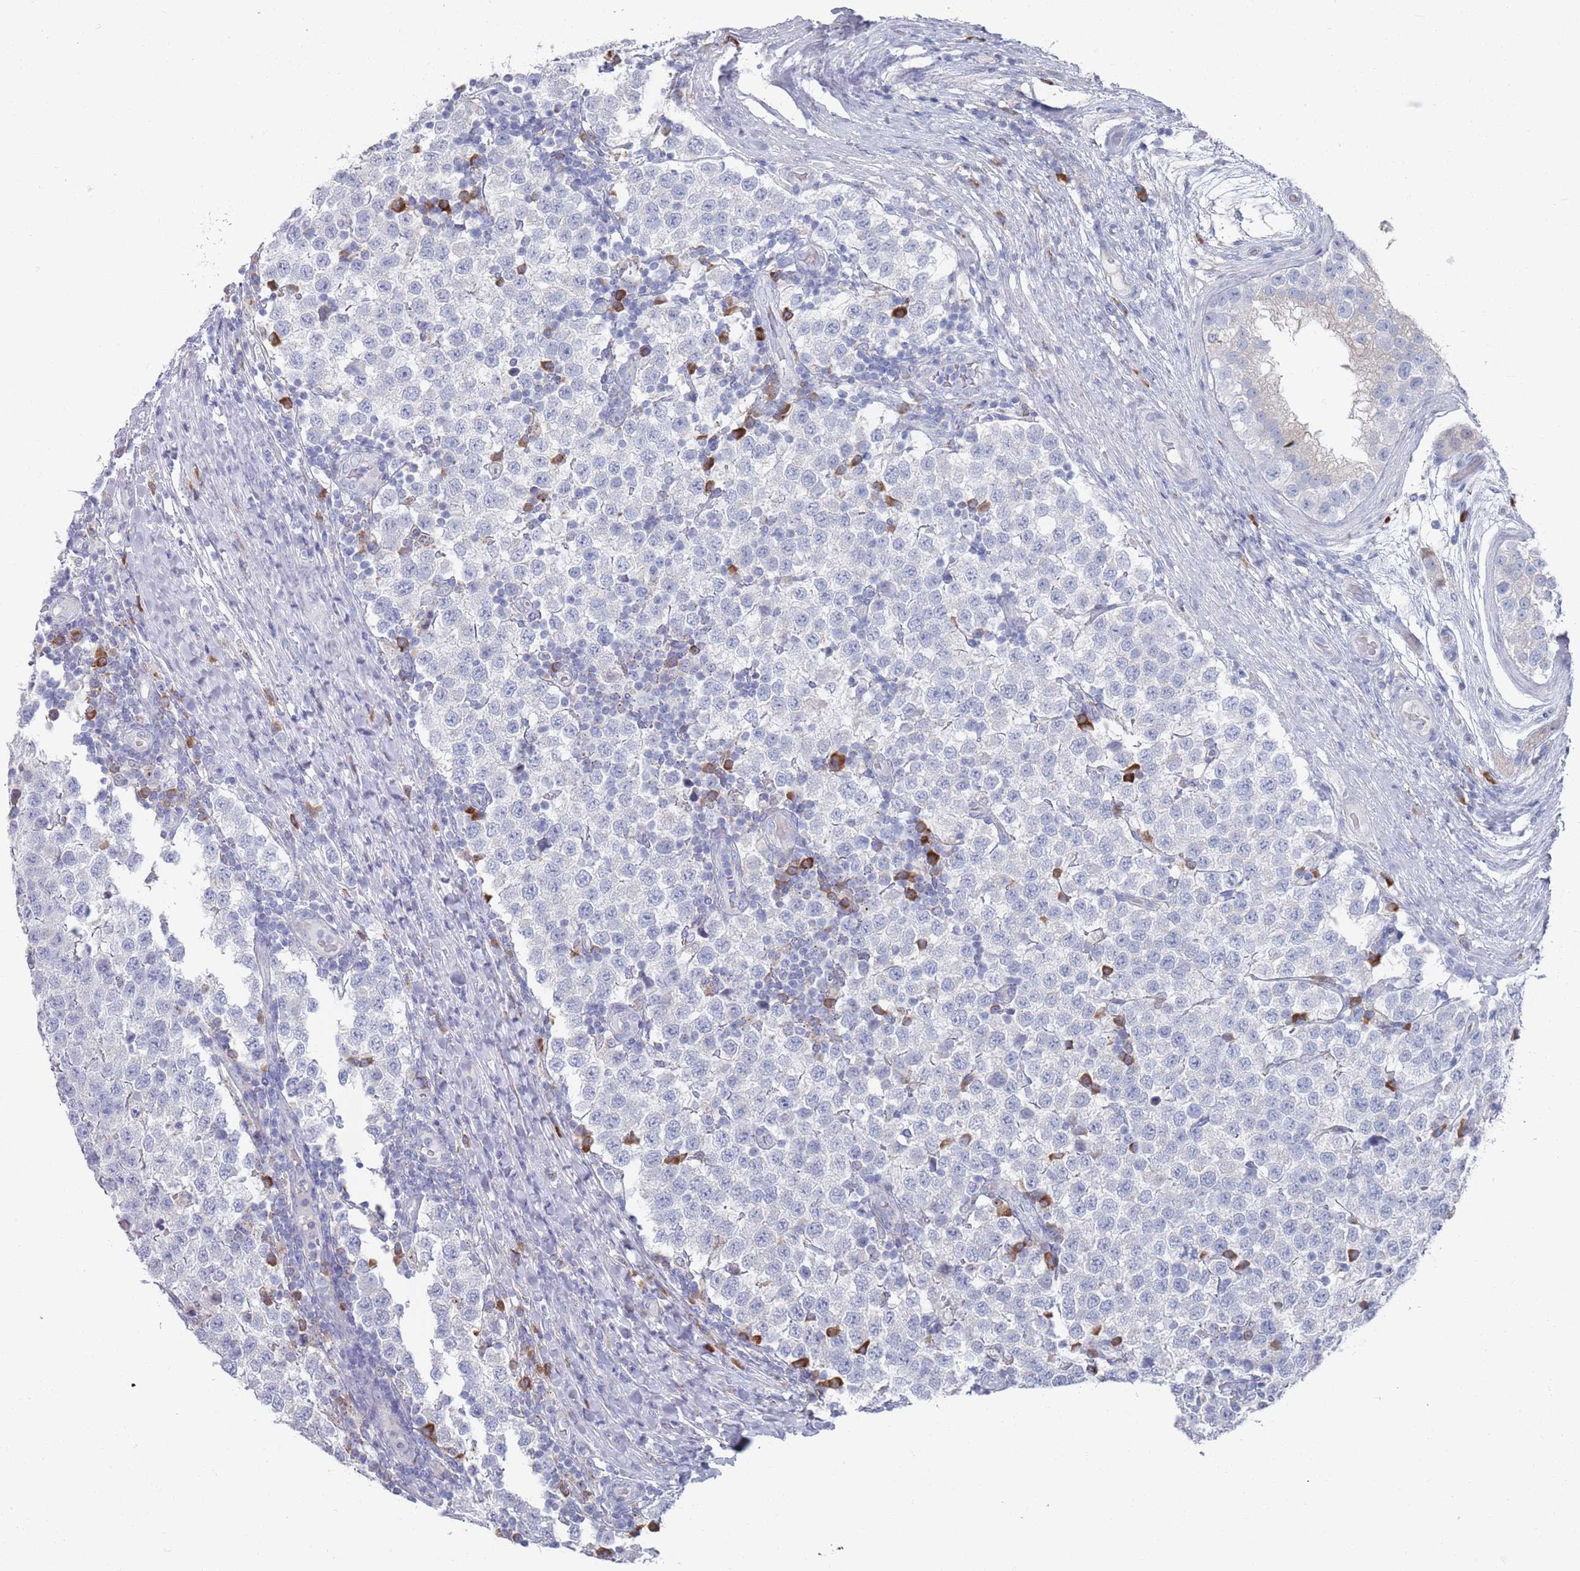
{"staining": {"intensity": "negative", "quantity": "none", "location": "none"}, "tissue": "testis cancer", "cell_type": "Tumor cells", "image_type": "cancer", "snomed": [{"axis": "morphology", "description": "Seminoma, NOS"}, {"axis": "topography", "description": "Testis"}], "caption": "Immunohistochemistry image of neoplastic tissue: human testis cancer stained with DAB (3,3'-diaminobenzidine) reveals no significant protein positivity in tumor cells.", "gene": "MAT1A", "patient": {"sex": "male", "age": 34}}